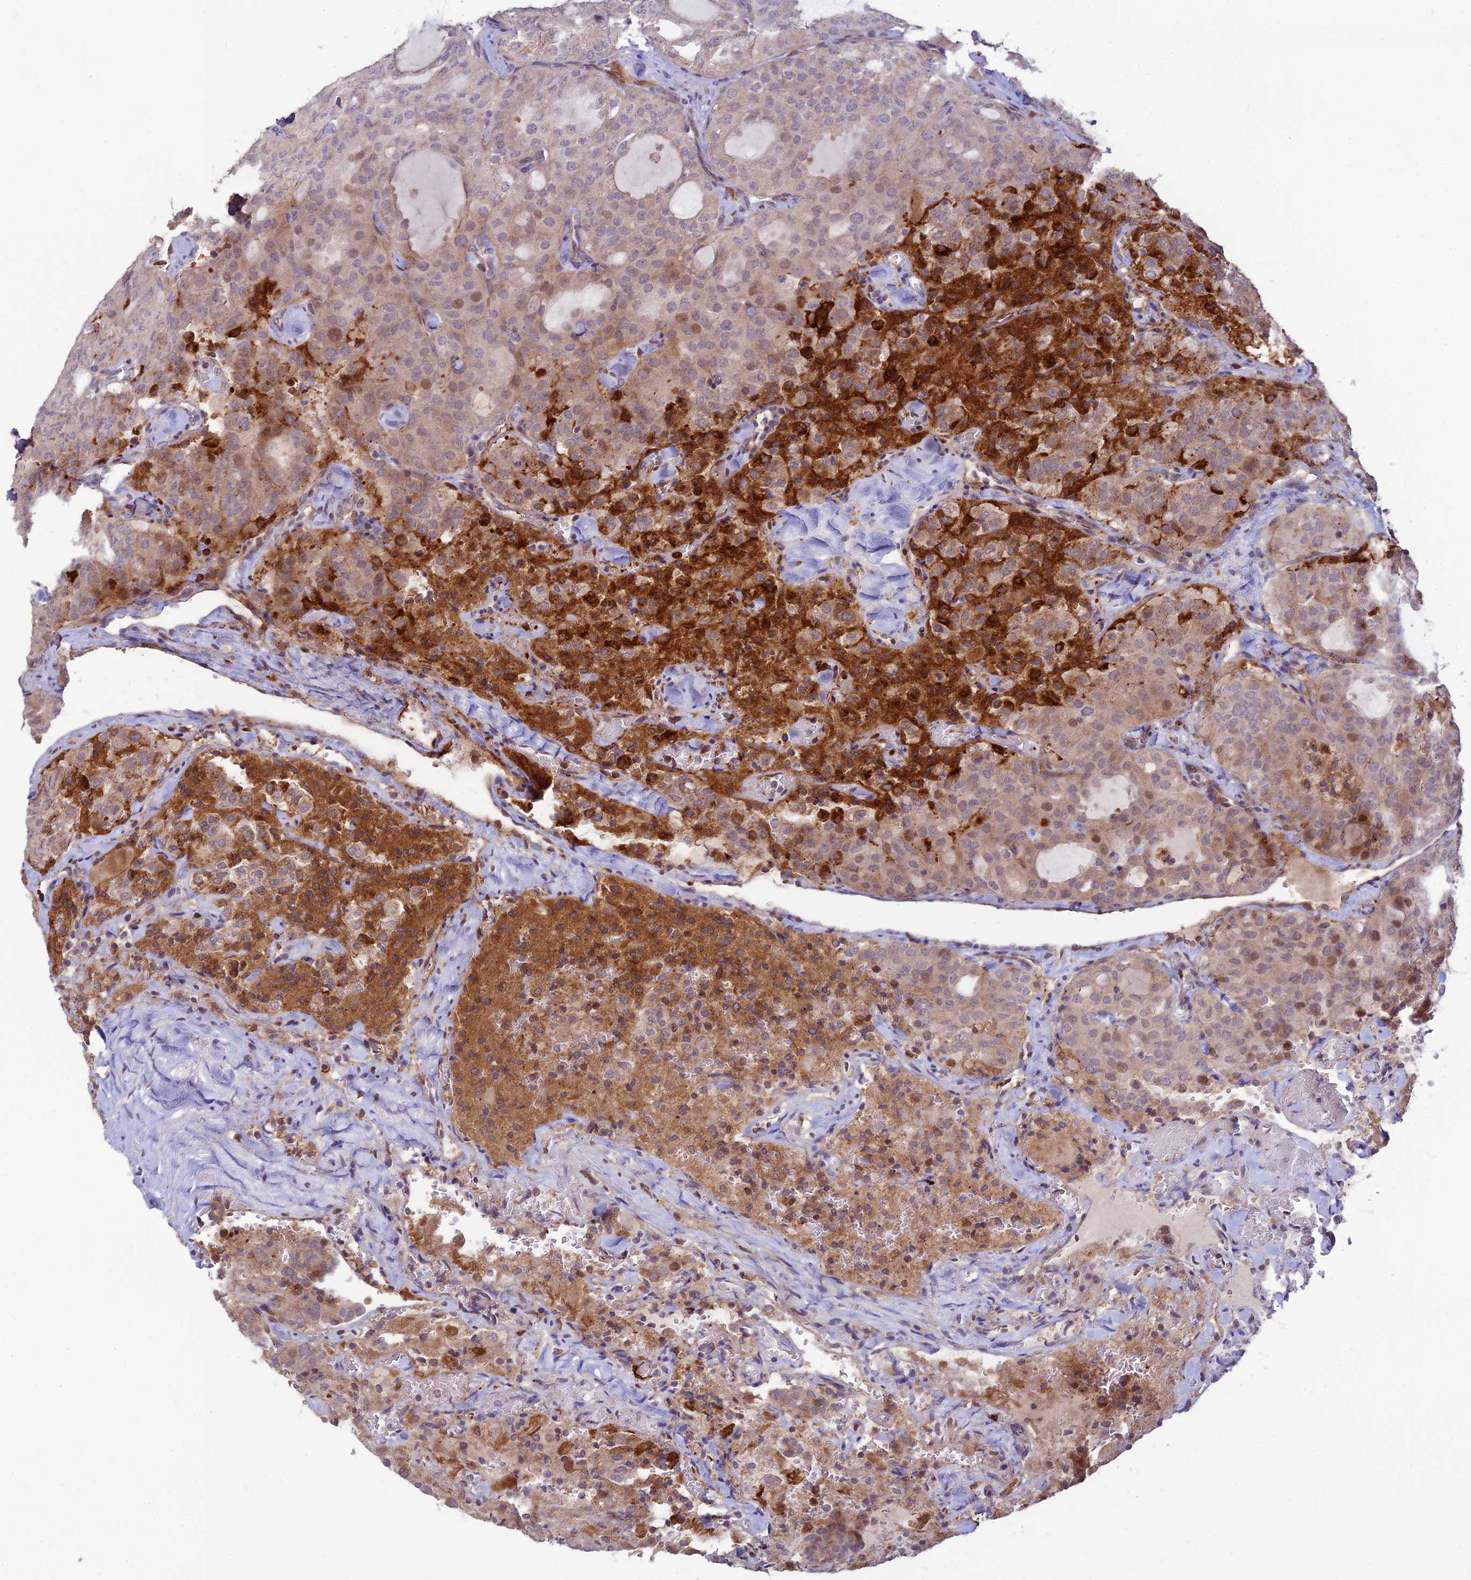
{"staining": {"intensity": "strong", "quantity": "<25%", "location": "cytoplasmic/membranous"}, "tissue": "thyroid cancer", "cell_type": "Tumor cells", "image_type": "cancer", "snomed": [{"axis": "morphology", "description": "Follicular adenoma carcinoma, NOS"}, {"axis": "topography", "description": "Thyroid gland"}], "caption": "Thyroid follicular adenoma carcinoma tissue exhibits strong cytoplasmic/membranous expression in approximately <25% of tumor cells", "gene": "ASPDH", "patient": {"sex": "male", "age": 75}}